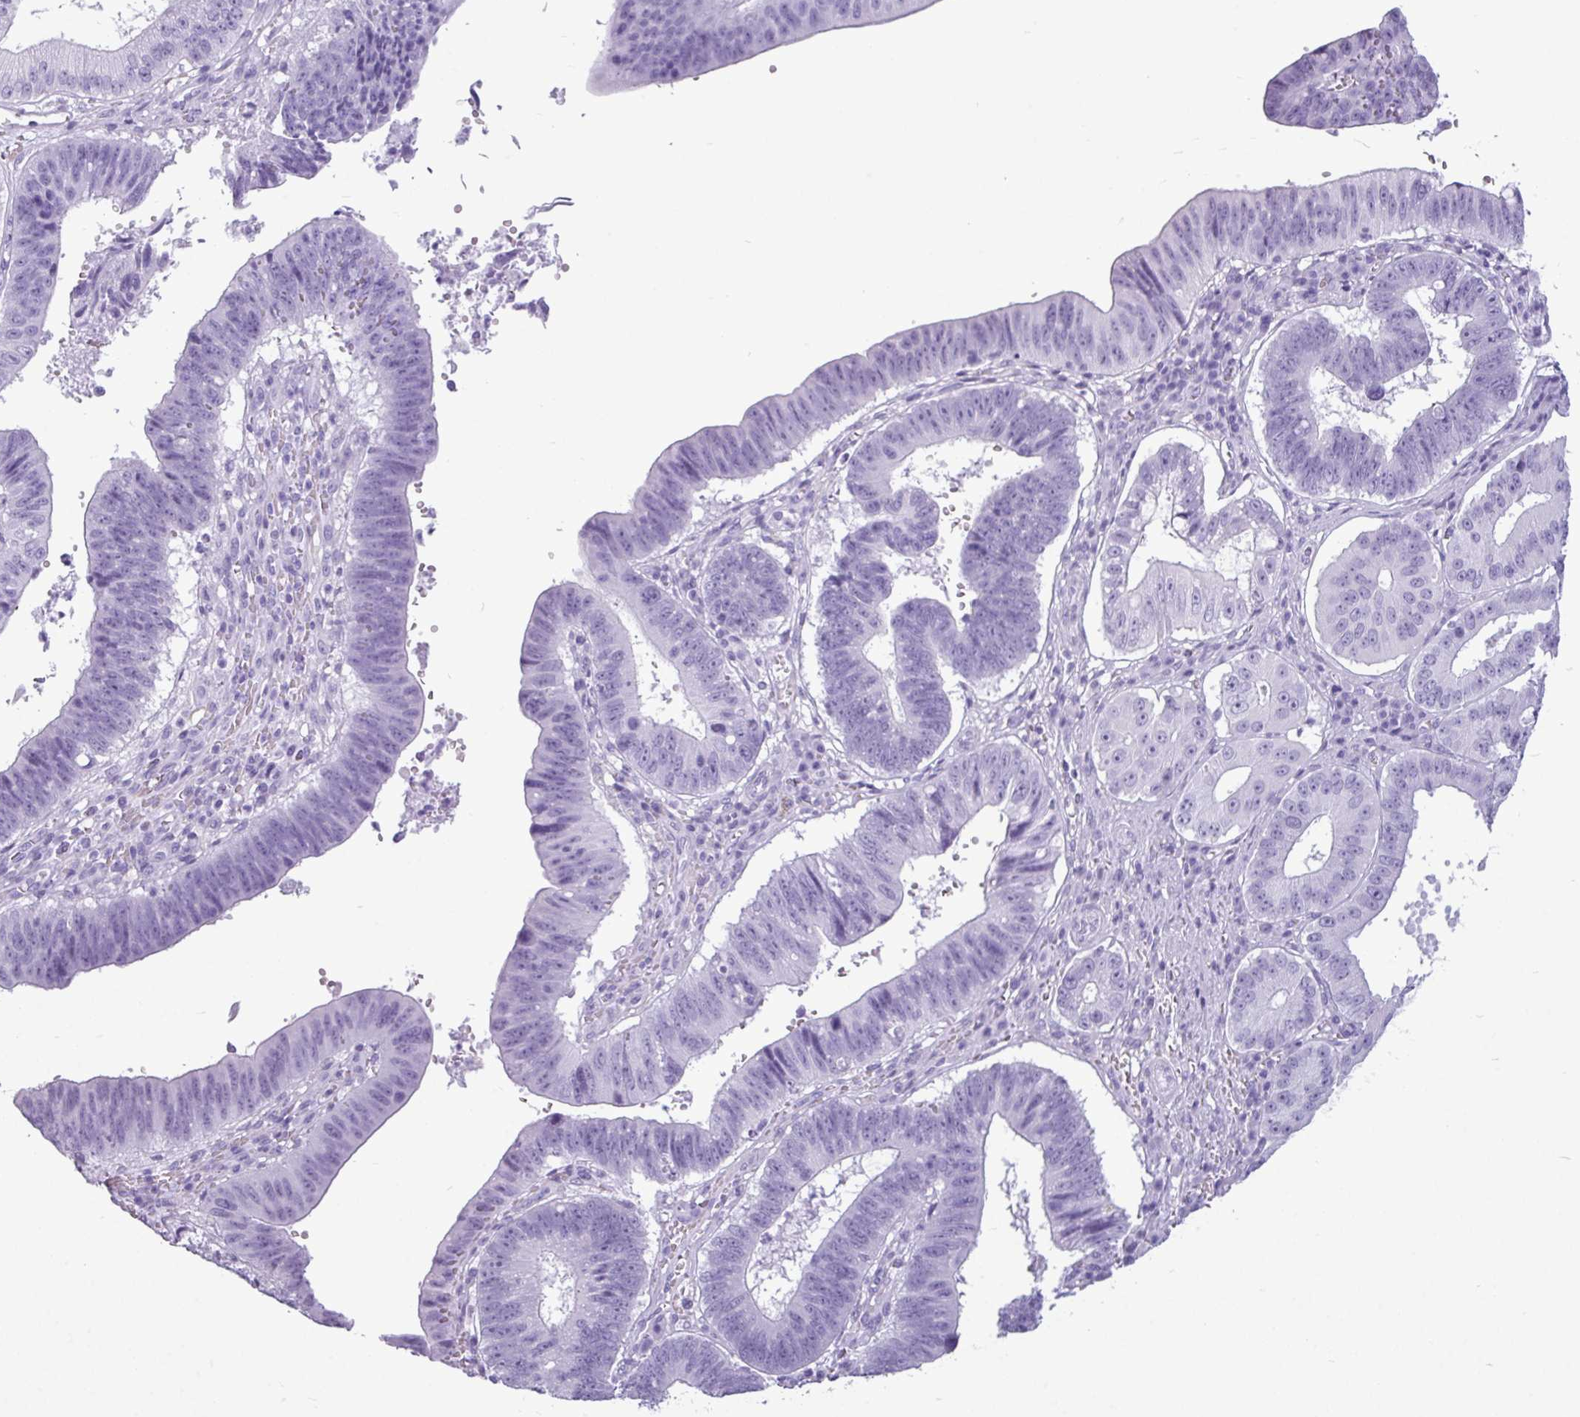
{"staining": {"intensity": "negative", "quantity": "none", "location": "none"}, "tissue": "stomach cancer", "cell_type": "Tumor cells", "image_type": "cancer", "snomed": [{"axis": "morphology", "description": "Adenocarcinoma, NOS"}, {"axis": "topography", "description": "Stomach"}], "caption": "Immunohistochemical staining of human stomach adenocarcinoma exhibits no significant positivity in tumor cells.", "gene": "AMY1B", "patient": {"sex": "male", "age": 59}}